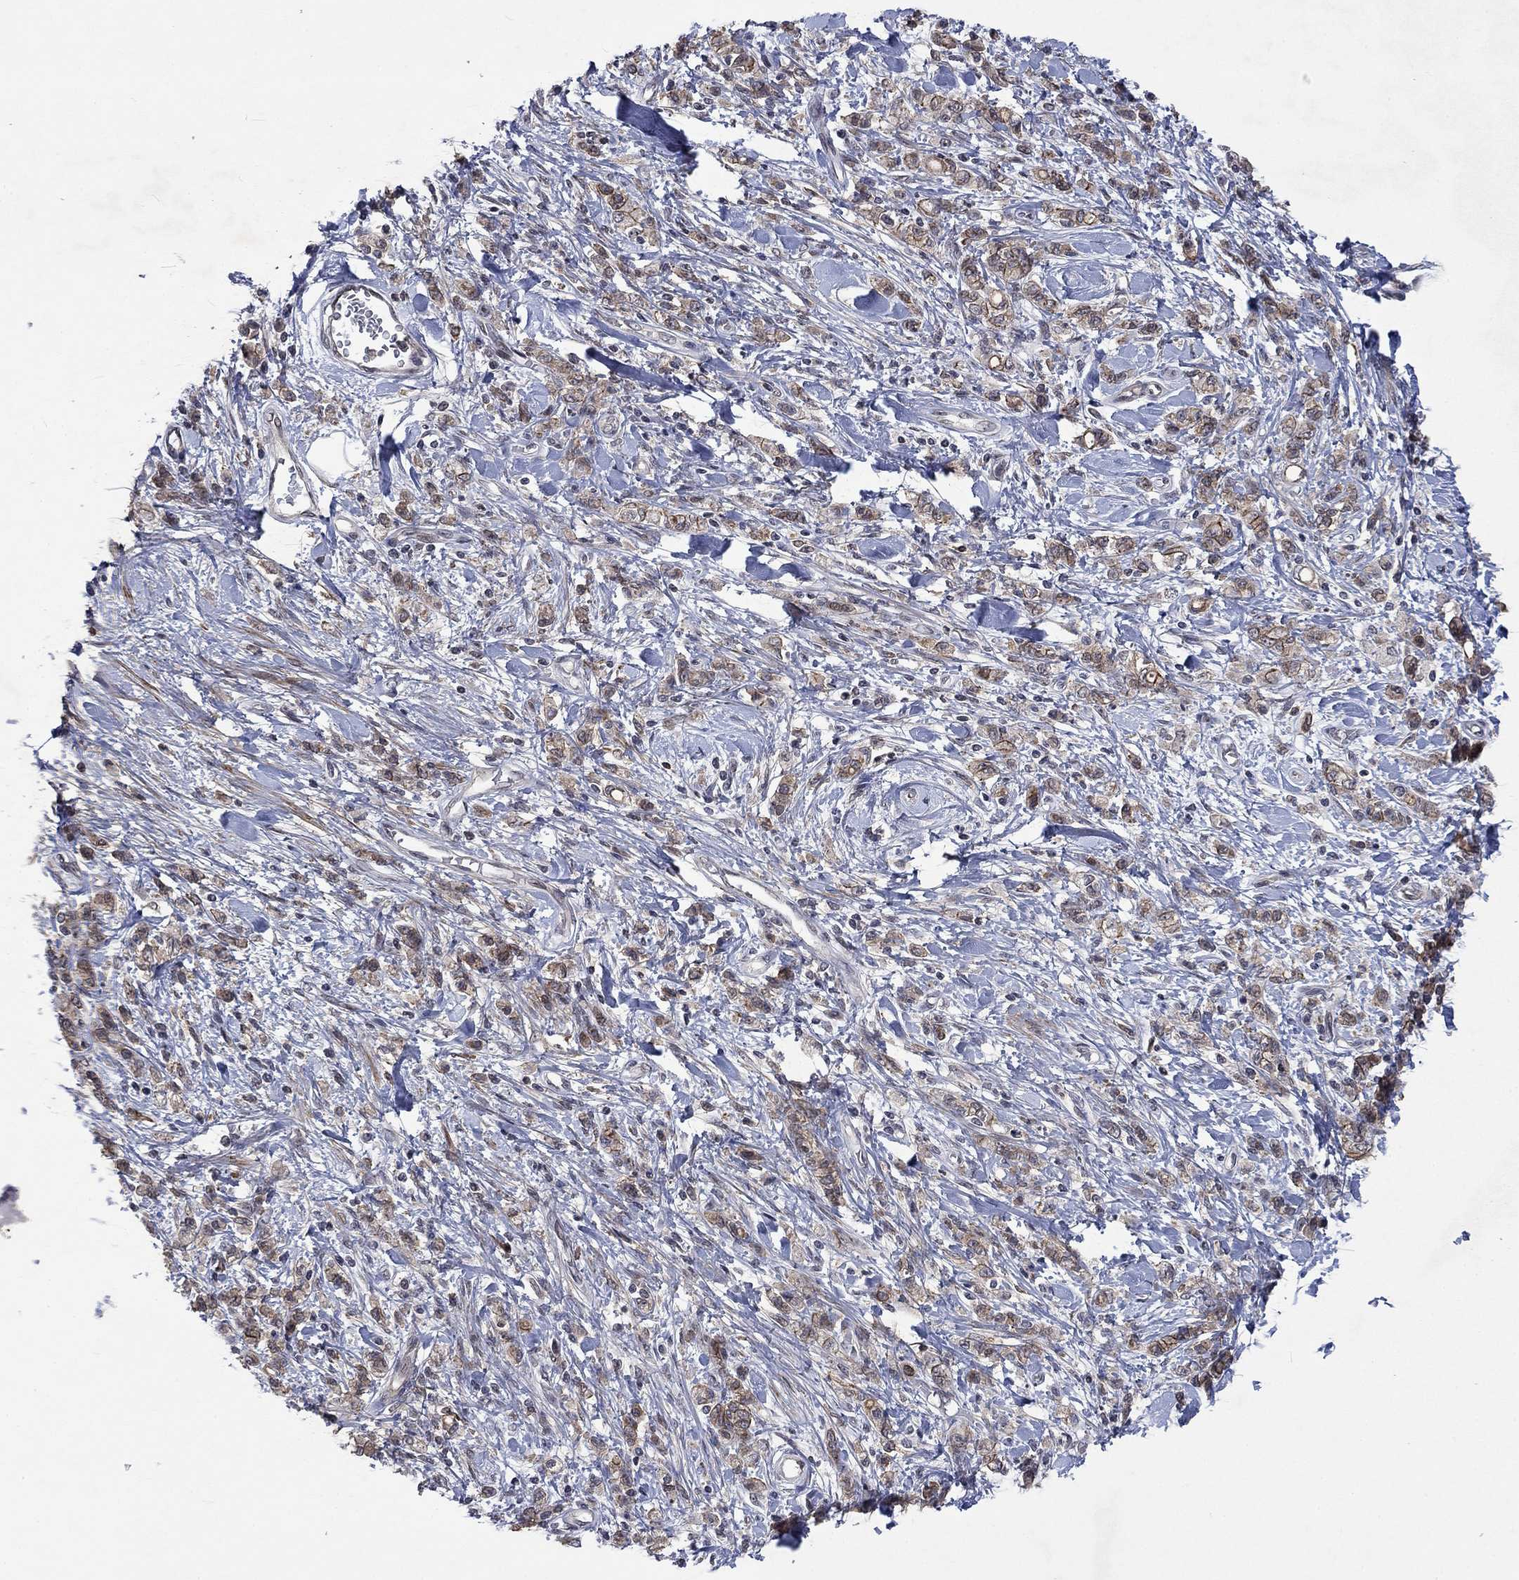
{"staining": {"intensity": "strong", "quantity": "<25%", "location": "cytoplasmic/membranous"}, "tissue": "stomach cancer", "cell_type": "Tumor cells", "image_type": "cancer", "snomed": [{"axis": "morphology", "description": "Adenocarcinoma, NOS"}, {"axis": "topography", "description": "Stomach"}], "caption": "Immunohistochemistry (IHC) micrograph of neoplastic tissue: stomach cancer stained using IHC shows medium levels of strong protein expression localized specifically in the cytoplasmic/membranous of tumor cells, appearing as a cytoplasmic/membranous brown color.", "gene": "PPP1R9A", "patient": {"sex": "male", "age": 77}}